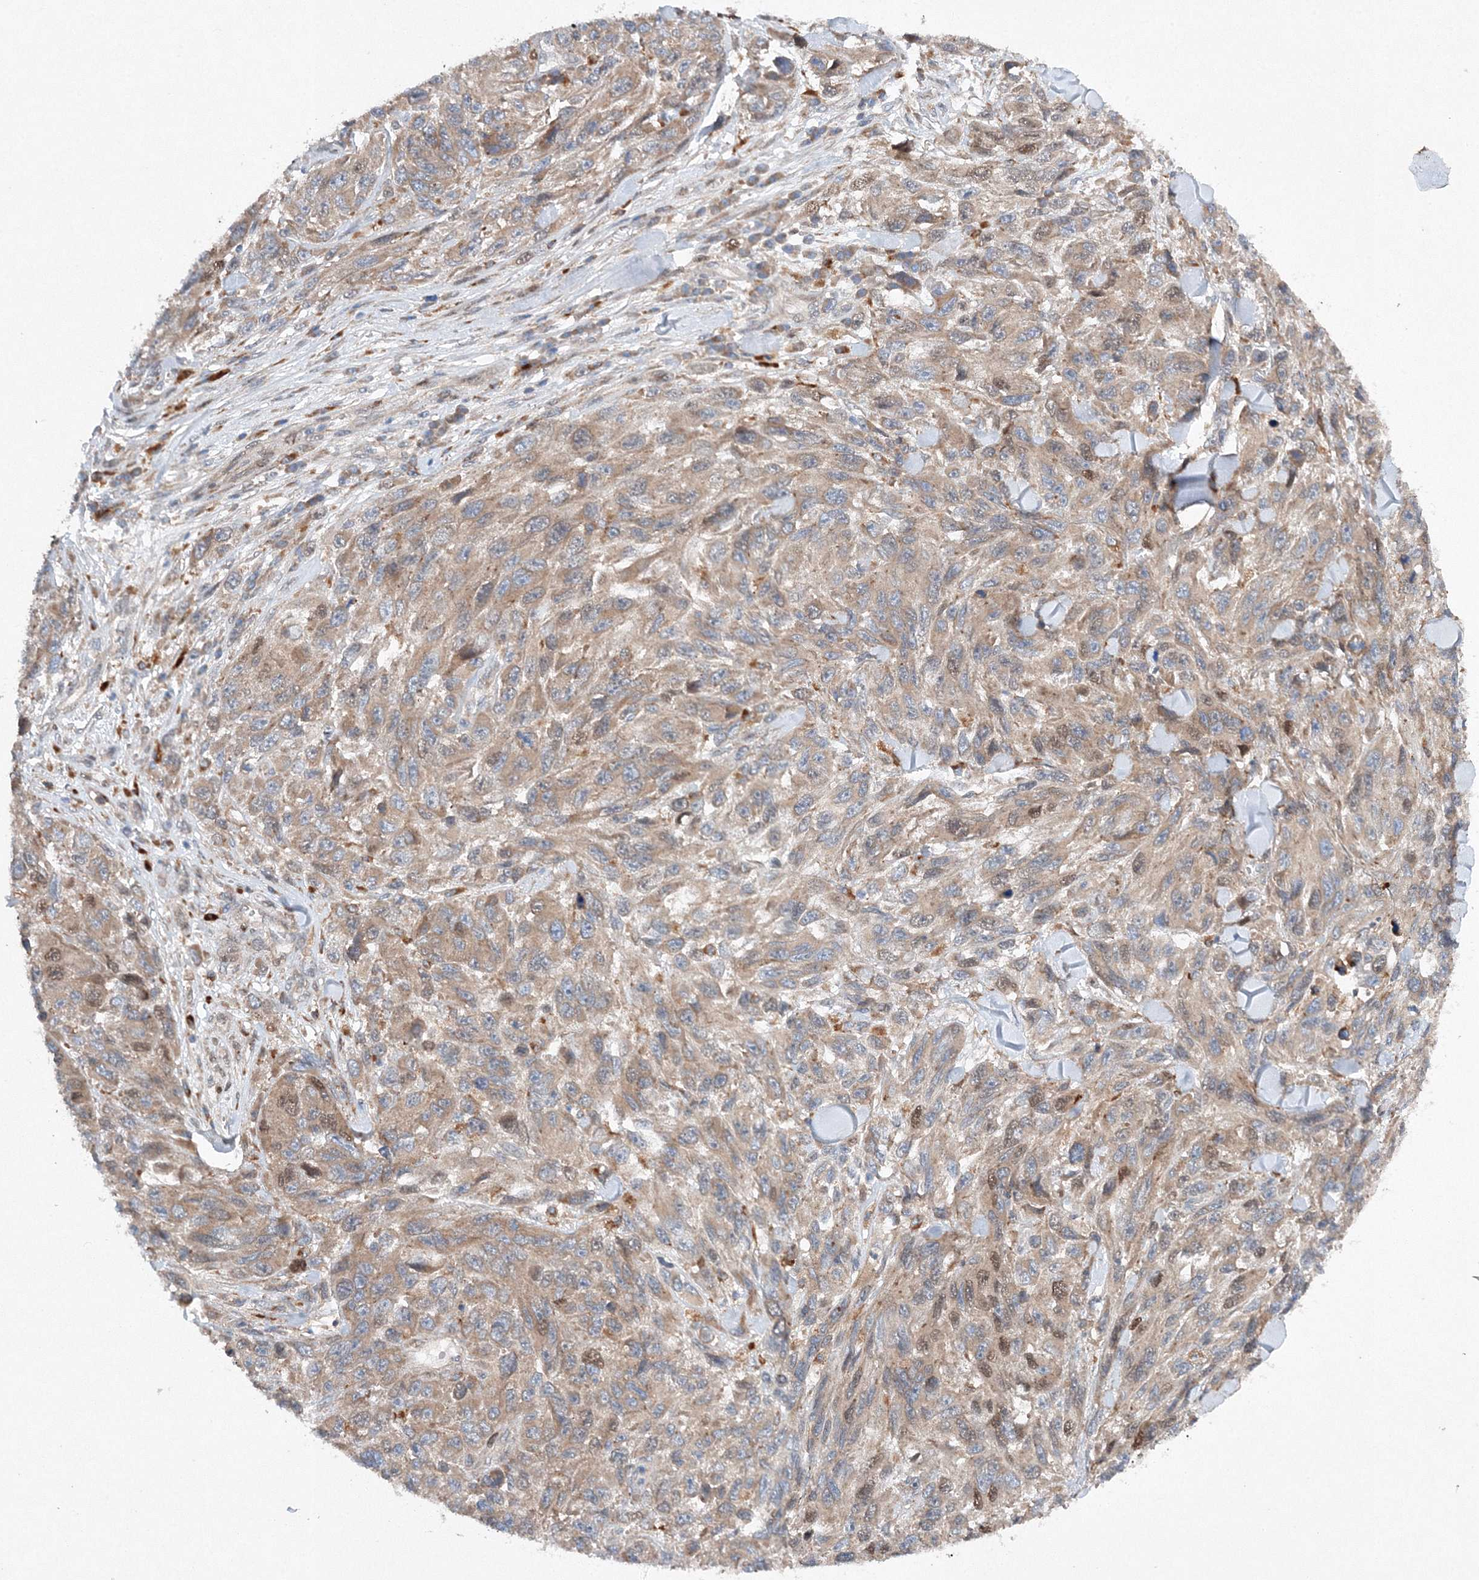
{"staining": {"intensity": "moderate", "quantity": "<25%", "location": "nuclear"}, "tissue": "melanoma", "cell_type": "Tumor cells", "image_type": "cancer", "snomed": [{"axis": "morphology", "description": "Malignant melanoma, NOS"}, {"axis": "topography", "description": "Skin"}], "caption": "Approximately <25% of tumor cells in melanoma show moderate nuclear protein staining as visualized by brown immunohistochemical staining.", "gene": "SLC36A1", "patient": {"sex": "female", "age": 96}}